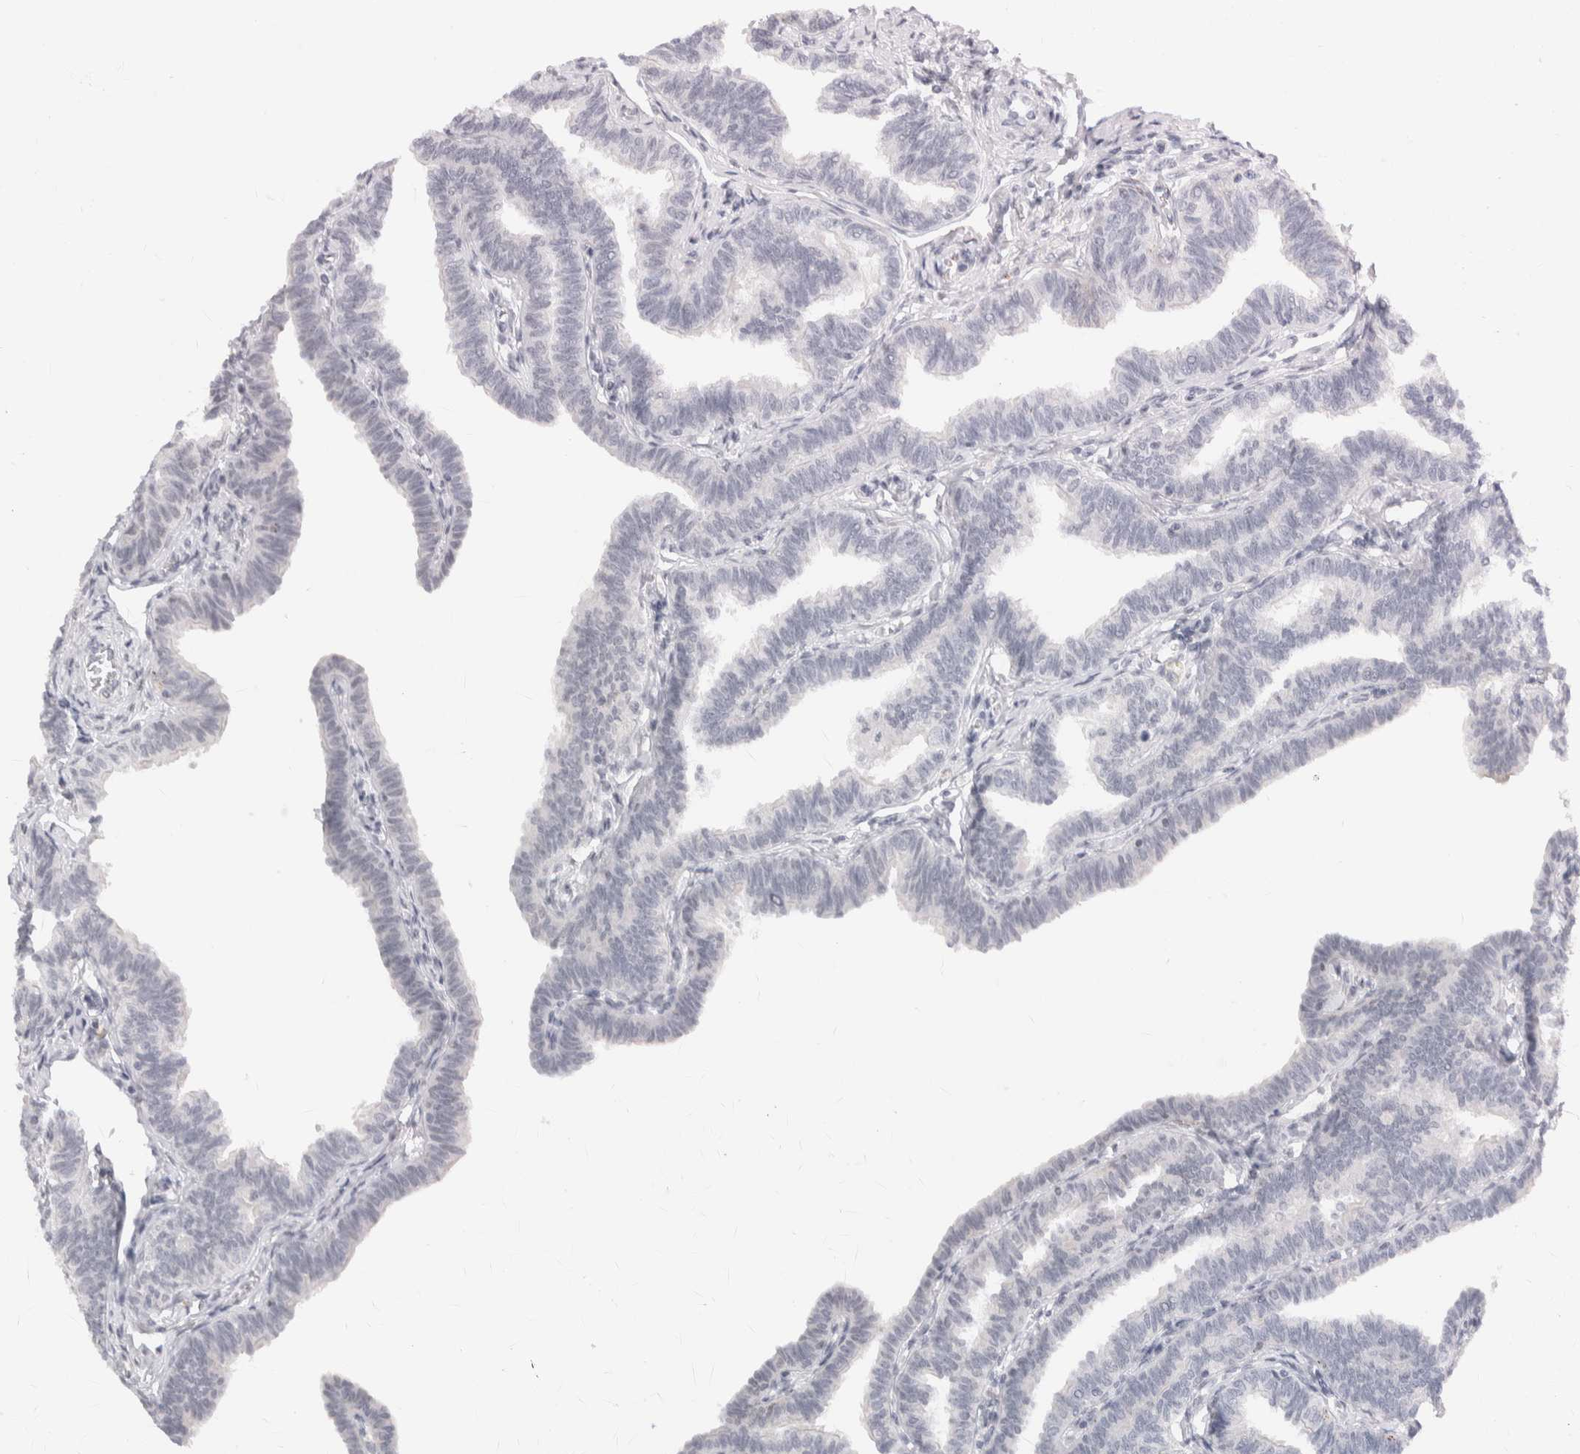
{"staining": {"intensity": "weak", "quantity": "<25%", "location": "nuclear"}, "tissue": "fallopian tube", "cell_type": "Glandular cells", "image_type": "normal", "snomed": [{"axis": "morphology", "description": "Normal tissue, NOS"}, {"axis": "topography", "description": "Fallopian tube"}, {"axis": "topography", "description": "Ovary"}], "caption": "Unremarkable fallopian tube was stained to show a protein in brown. There is no significant expression in glandular cells. (Immunohistochemistry, brightfield microscopy, high magnification).", "gene": "CDH17", "patient": {"sex": "female", "age": 23}}